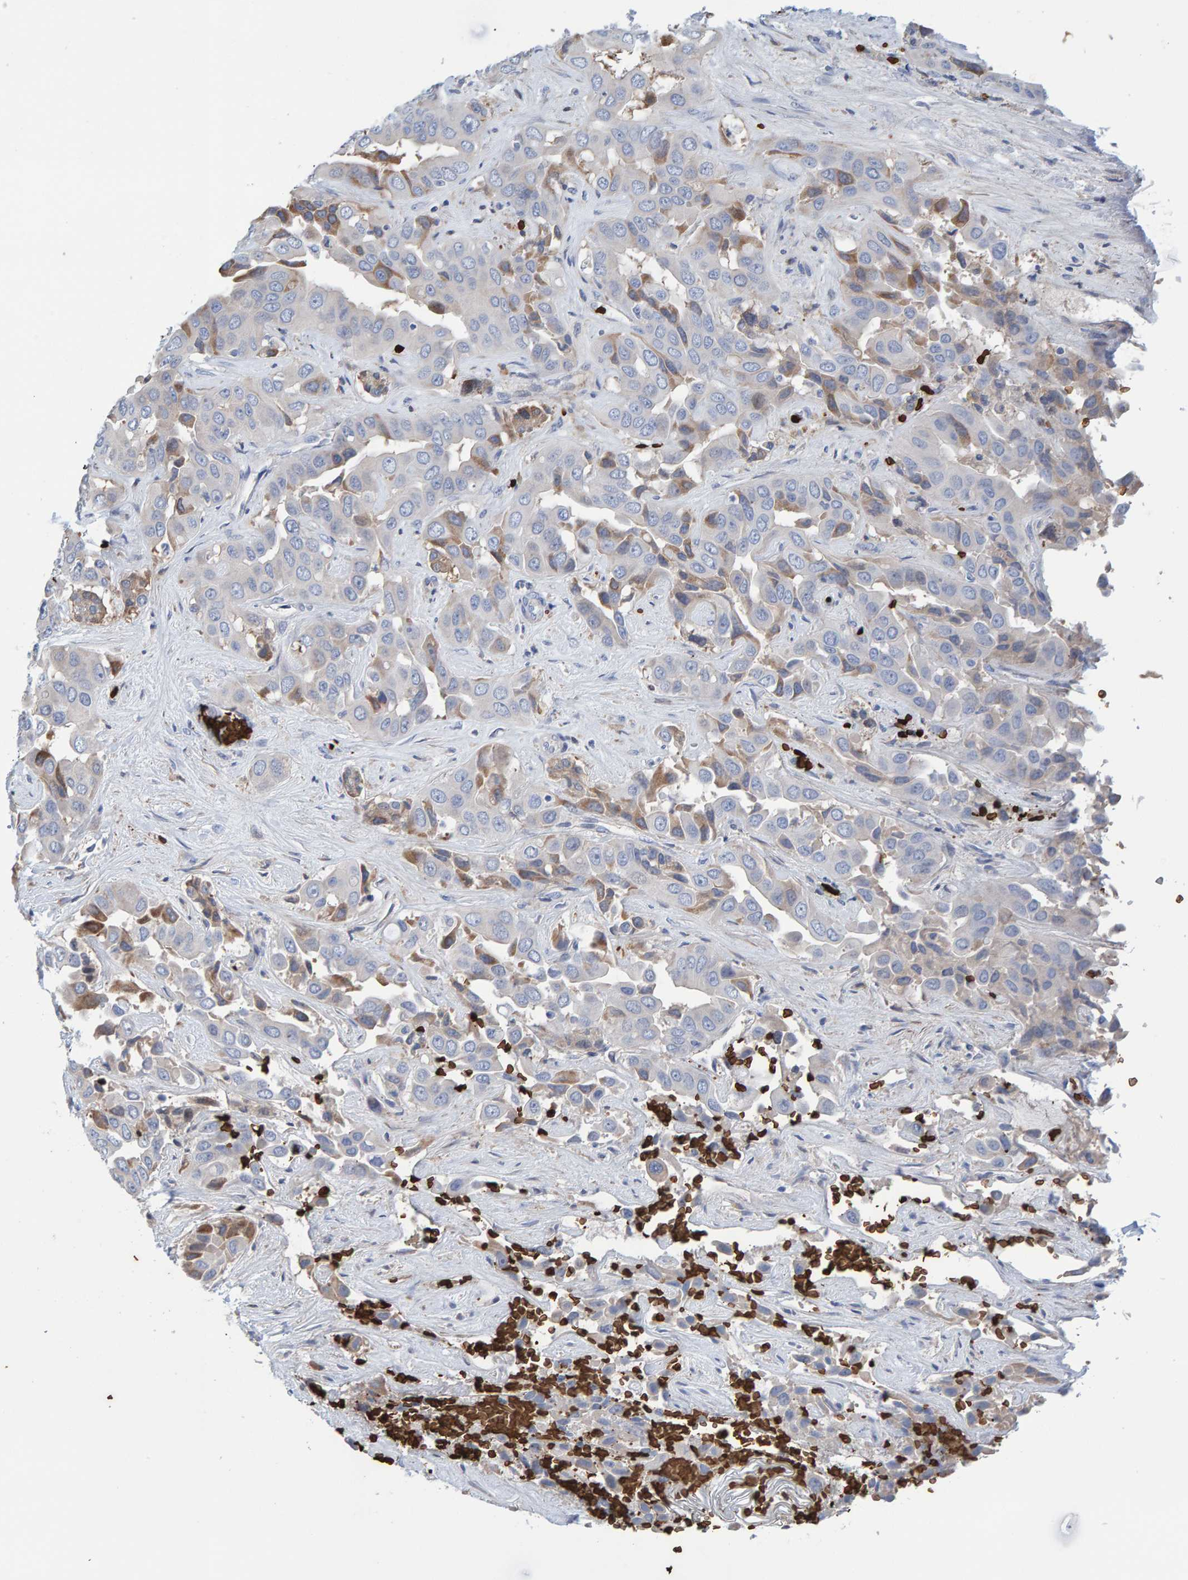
{"staining": {"intensity": "weak", "quantity": "25%-75%", "location": "cytoplasmic/membranous"}, "tissue": "liver cancer", "cell_type": "Tumor cells", "image_type": "cancer", "snomed": [{"axis": "morphology", "description": "Cholangiocarcinoma"}, {"axis": "topography", "description": "Liver"}], "caption": "The photomicrograph demonstrates staining of liver cholangiocarcinoma, revealing weak cytoplasmic/membranous protein expression (brown color) within tumor cells.", "gene": "VPS9D1", "patient": {"sex": "female", "age": 52}}